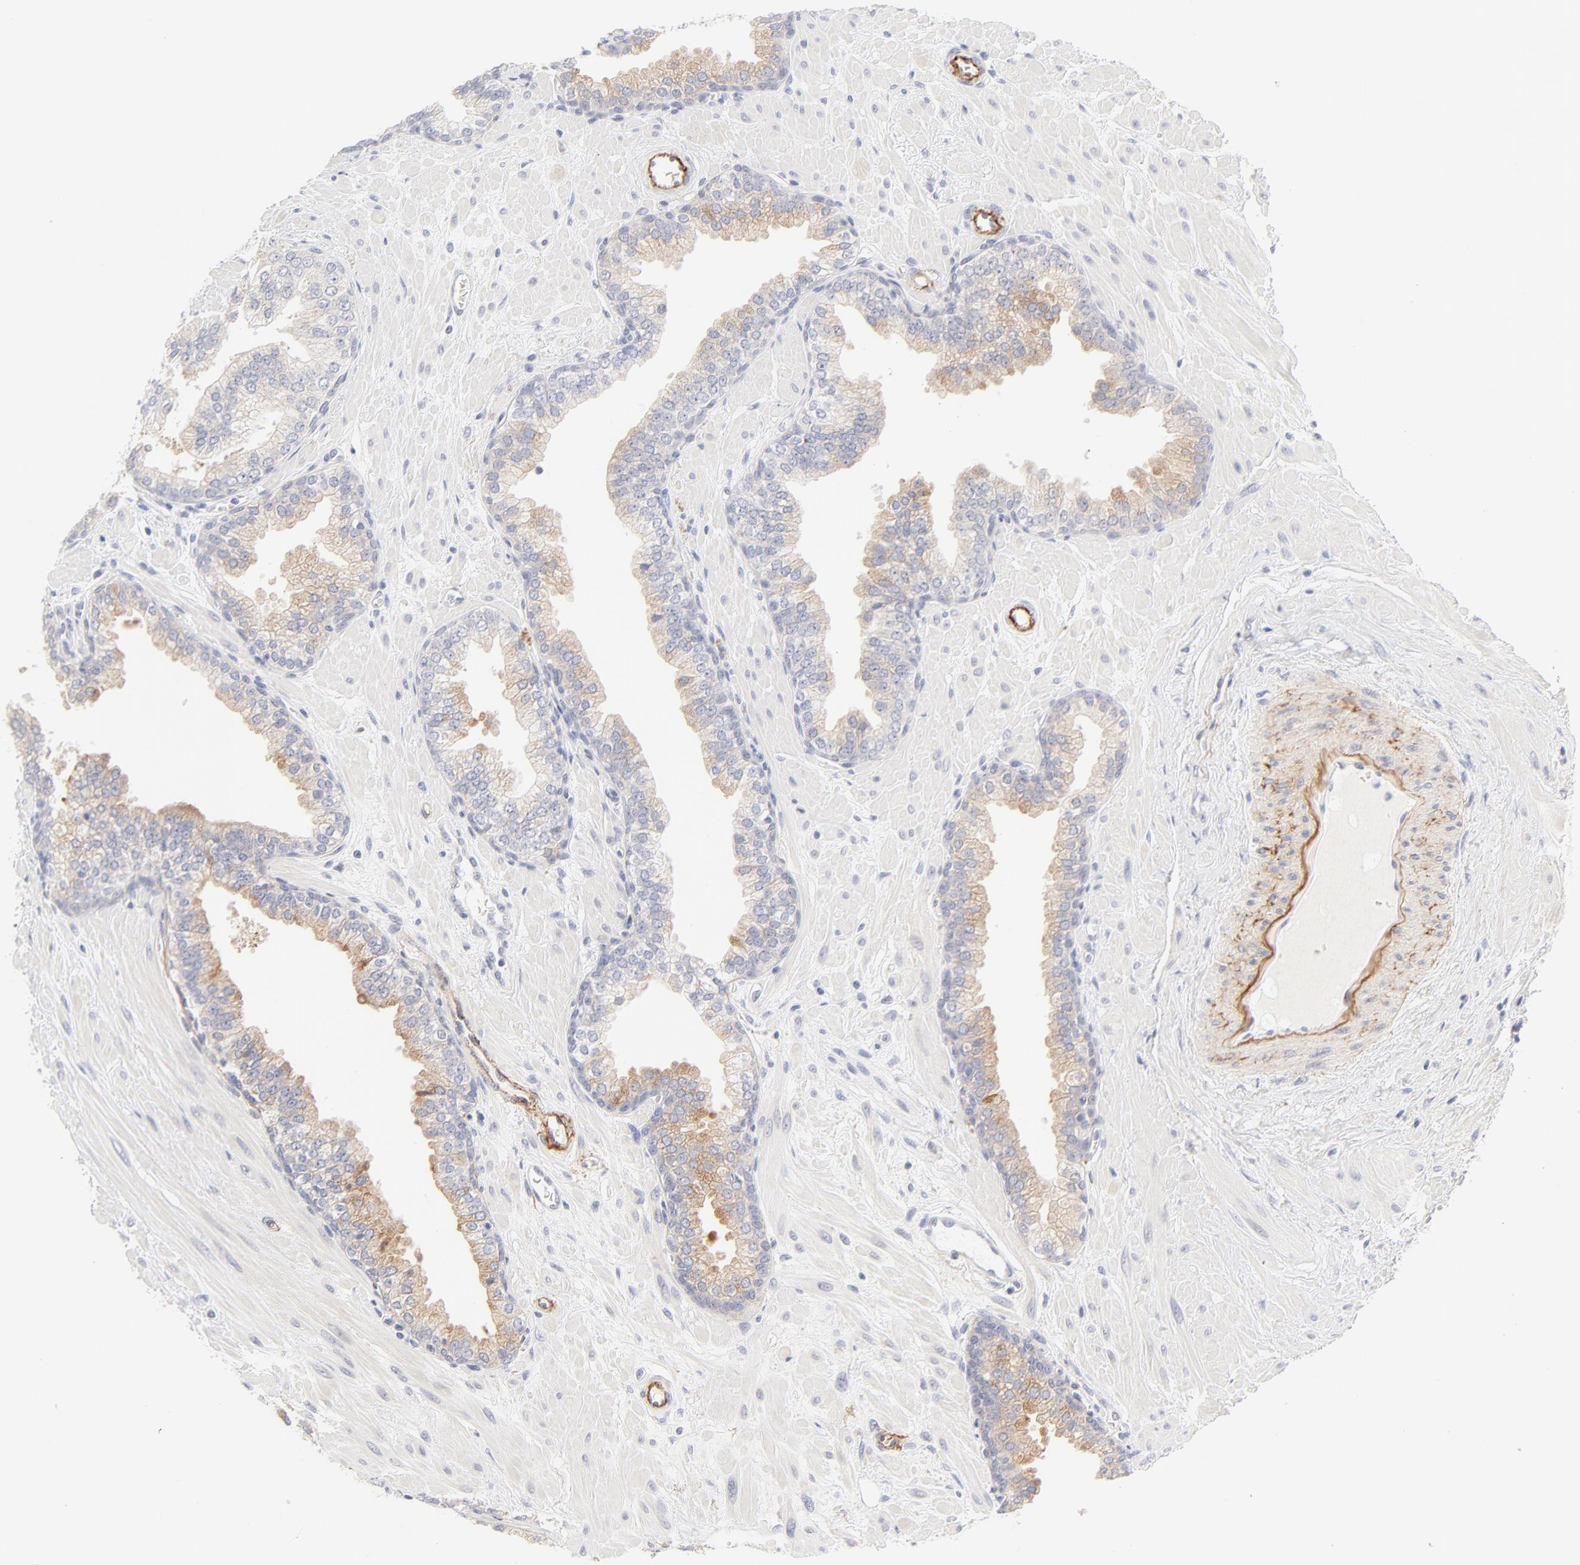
{"staining": {"intensity": "weak", "quantity": "25%-75%", "location": "cytoplasmic/membranous"}, "tissue": "prostate", "cell_type": "Glandular cells", "image_type": "normal", "snomed": [{"axis": "morphology", "description": "Normal tissue, NOS"}, {"axis": "topography", "description": "Prostate"}], "caption": "A brown stain highlights weak cytoplasmic/membranous expression of a protein in glandular cells of normal human prostate.", "gene": "NPNT", "patient": {"sex": "male", "age": 60}}